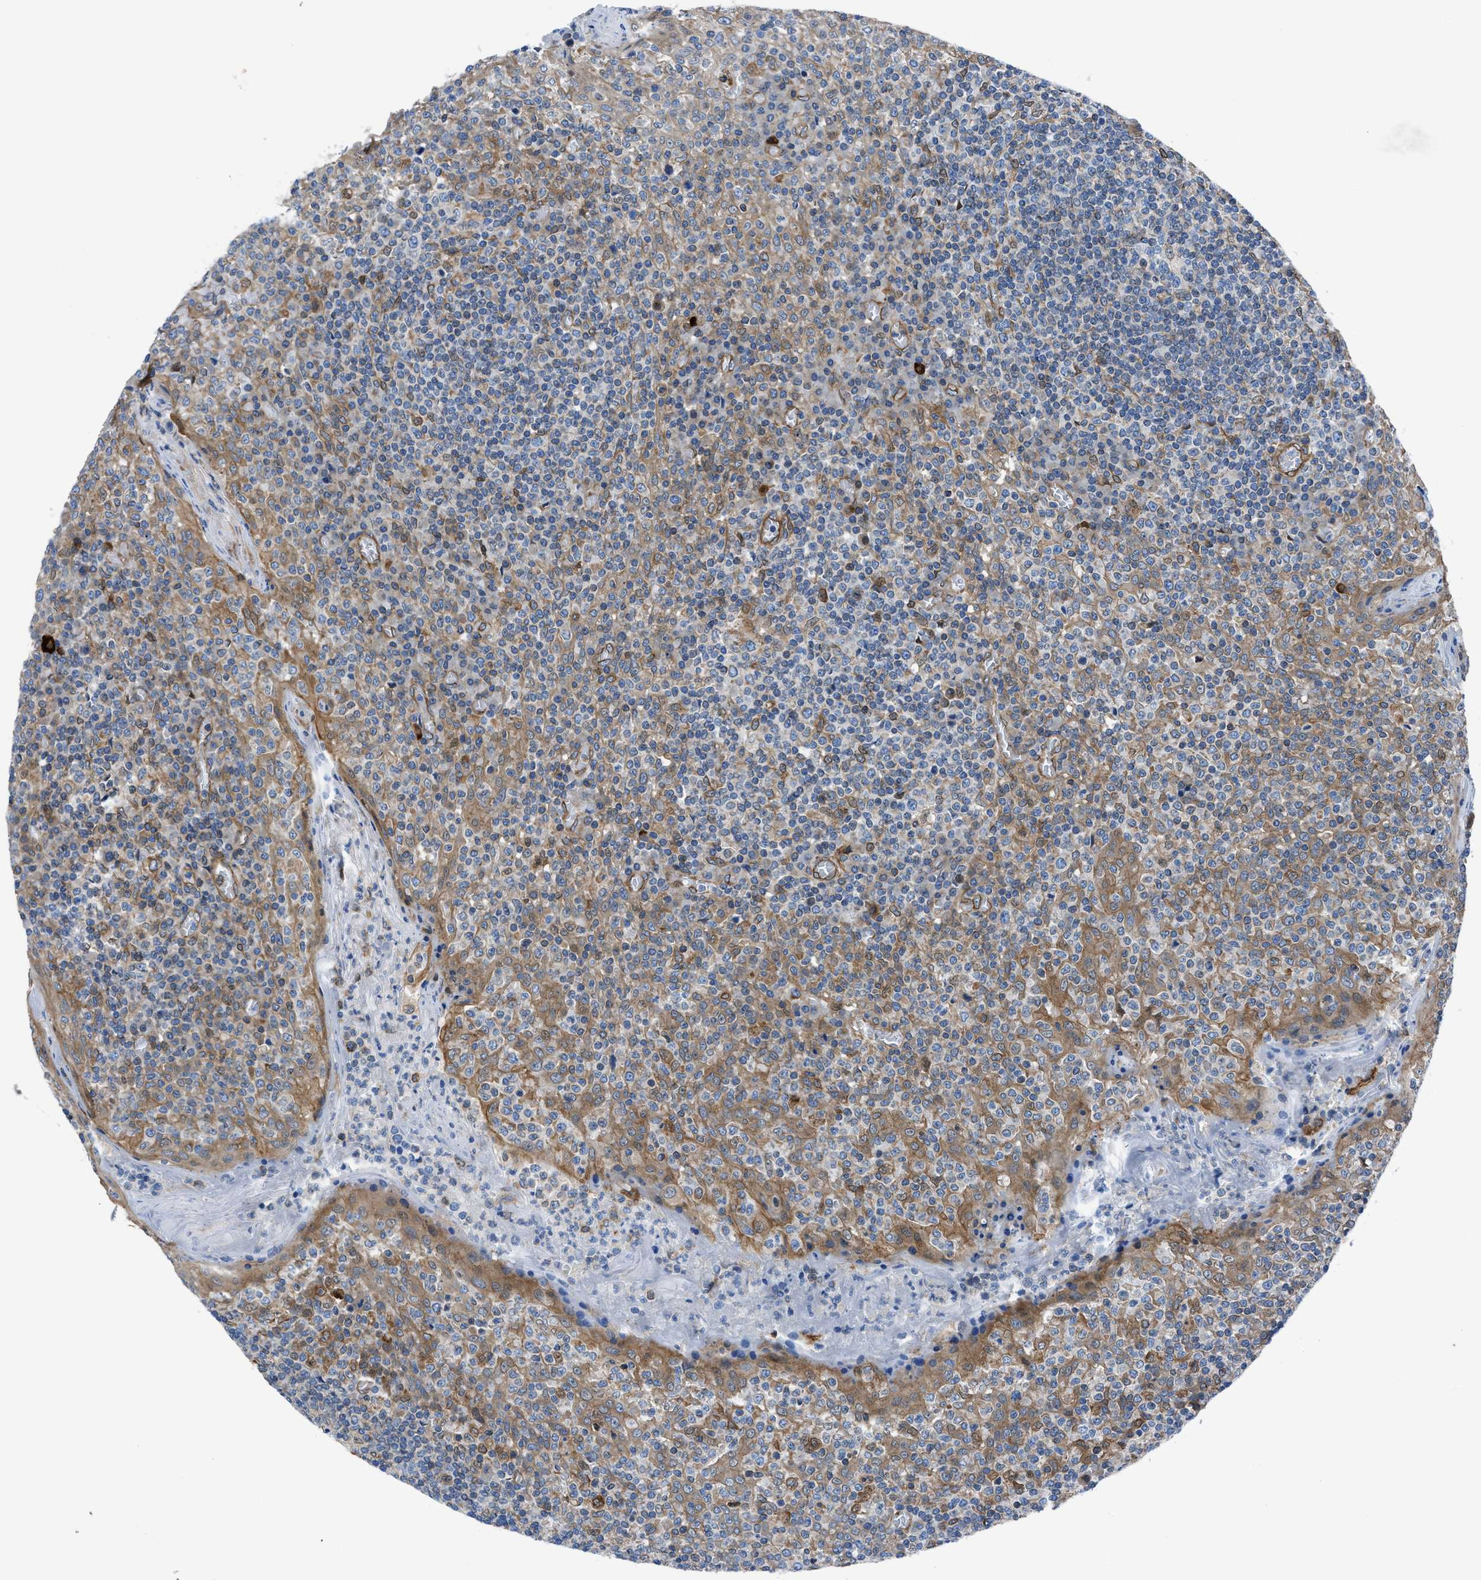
{"staining": {"intensity": "moderate", "quantity": "<25%", "location": "cytoplasmic/membranous"}, "tissue": "tonsil", "cell_type": "Germinal center cells", "image_type": "normal", "snomed": [{"axis": "morphology", "description": "Normal tissue, NOS"}, {"axis": "topography", "description": "Tonsil"}], "caption": "IHC photomicrograph of normal tonsil: human tonsil stained using IHC displays low levels of moderate protein expression localized specifically in the cytoplasmic/membranous of germinal center cells, appearing as a cytoplasmic/membranous brown color.", "gene": "DMAC1", "patient": {"sex": "female", "age": 19}}